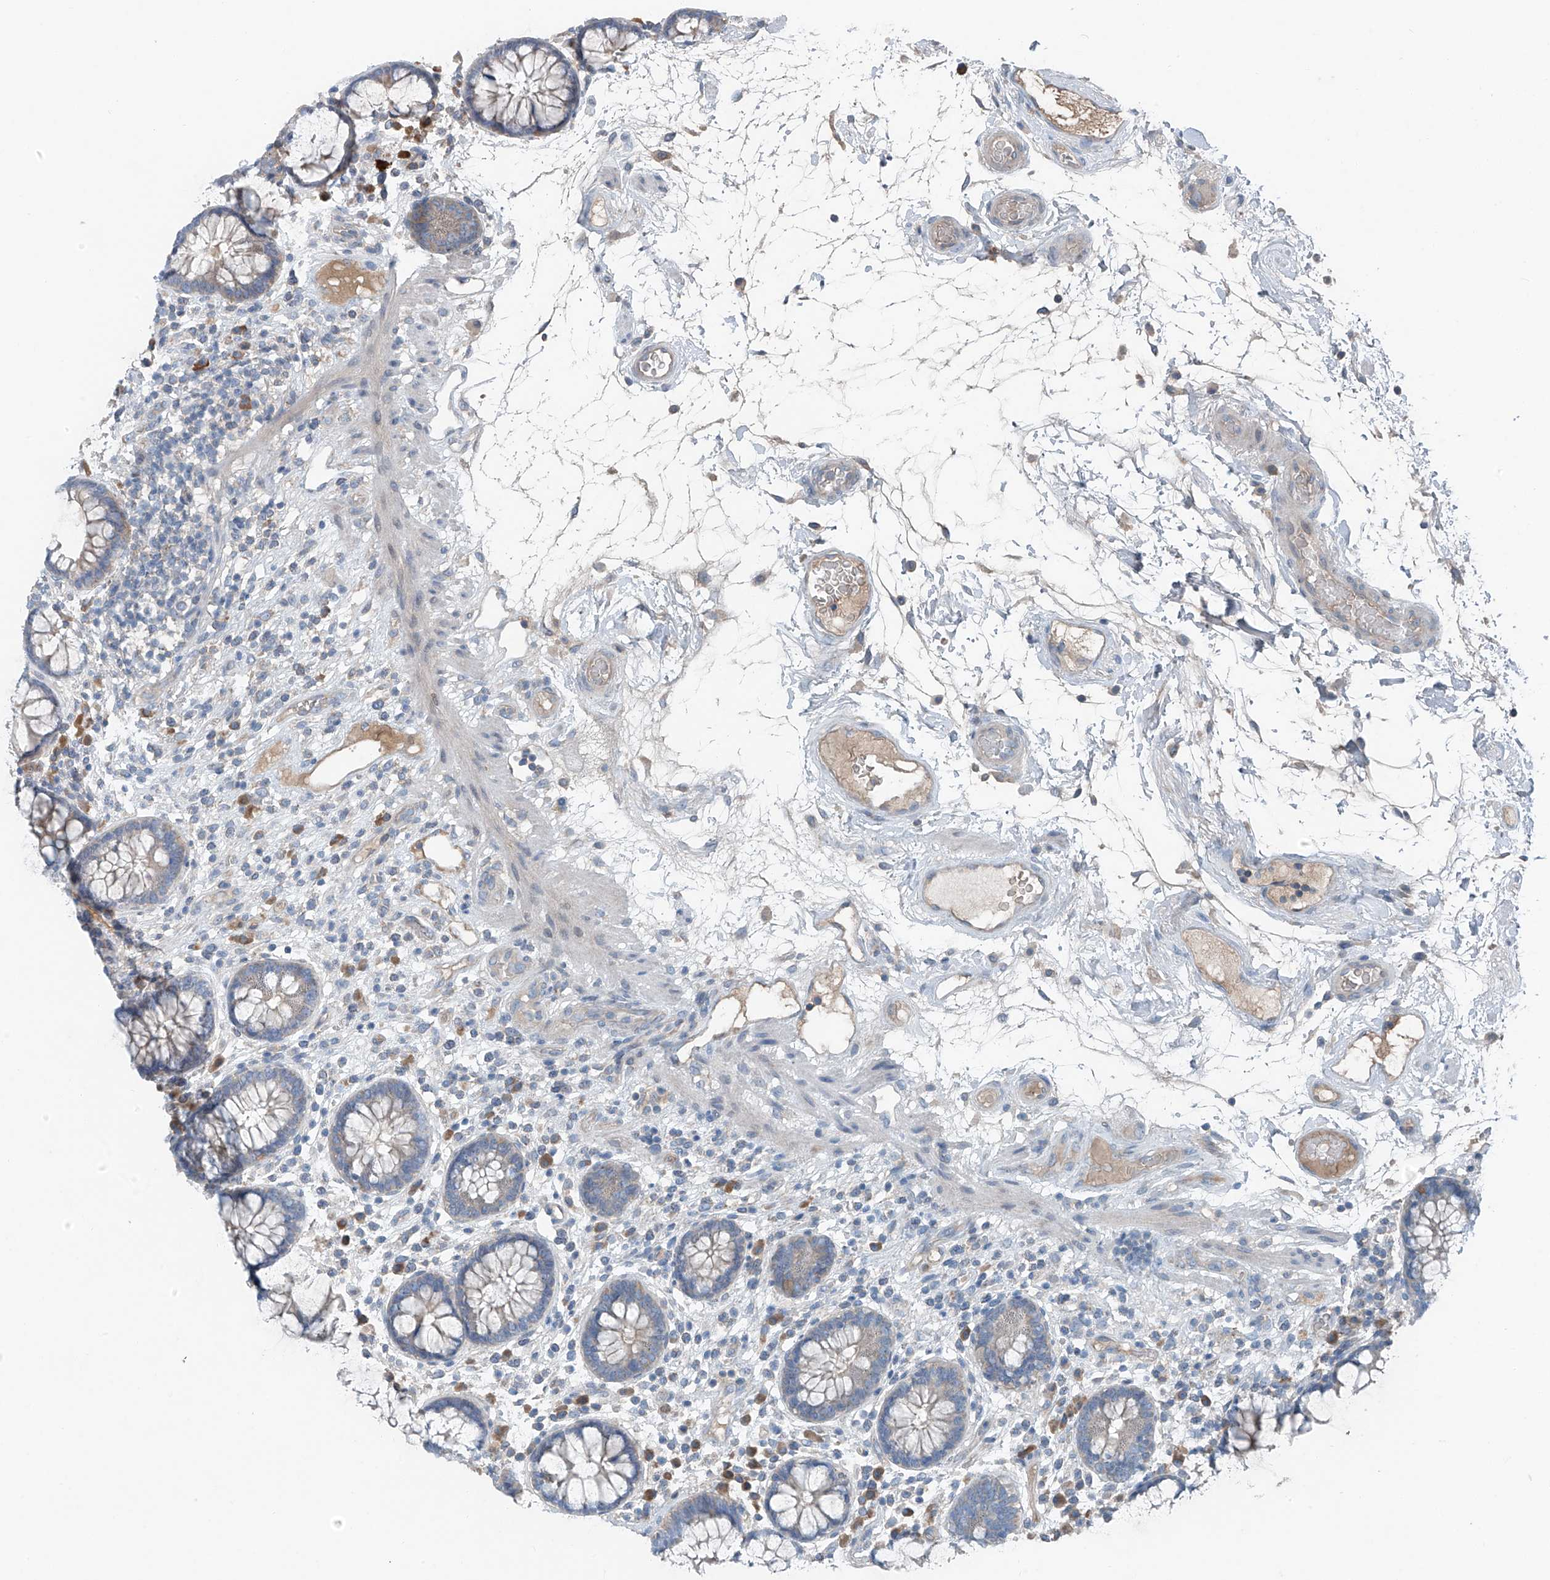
{"staining": {"intensity": "weak", "quantity": "25%-75%", "location": "cytoplasmic/membranous"}, "tissue": "colon", "cell_type": "Endothelial cells", "image_type": "normal", "snomed": [{"axis": "morphology", "description": "Normal tissue, NOS"}, {"axis": "topography", "description": "Colon"}], "caption": "Weak cytoplasmic/membranous staining is seen in about 25%-75% of endothelial cells in unremarkable colon. (Brightfield microscopy of DAB IHC at high magnification).", "gene": "FOXRED2", "patient": {"sex": "female", "age": 79}}